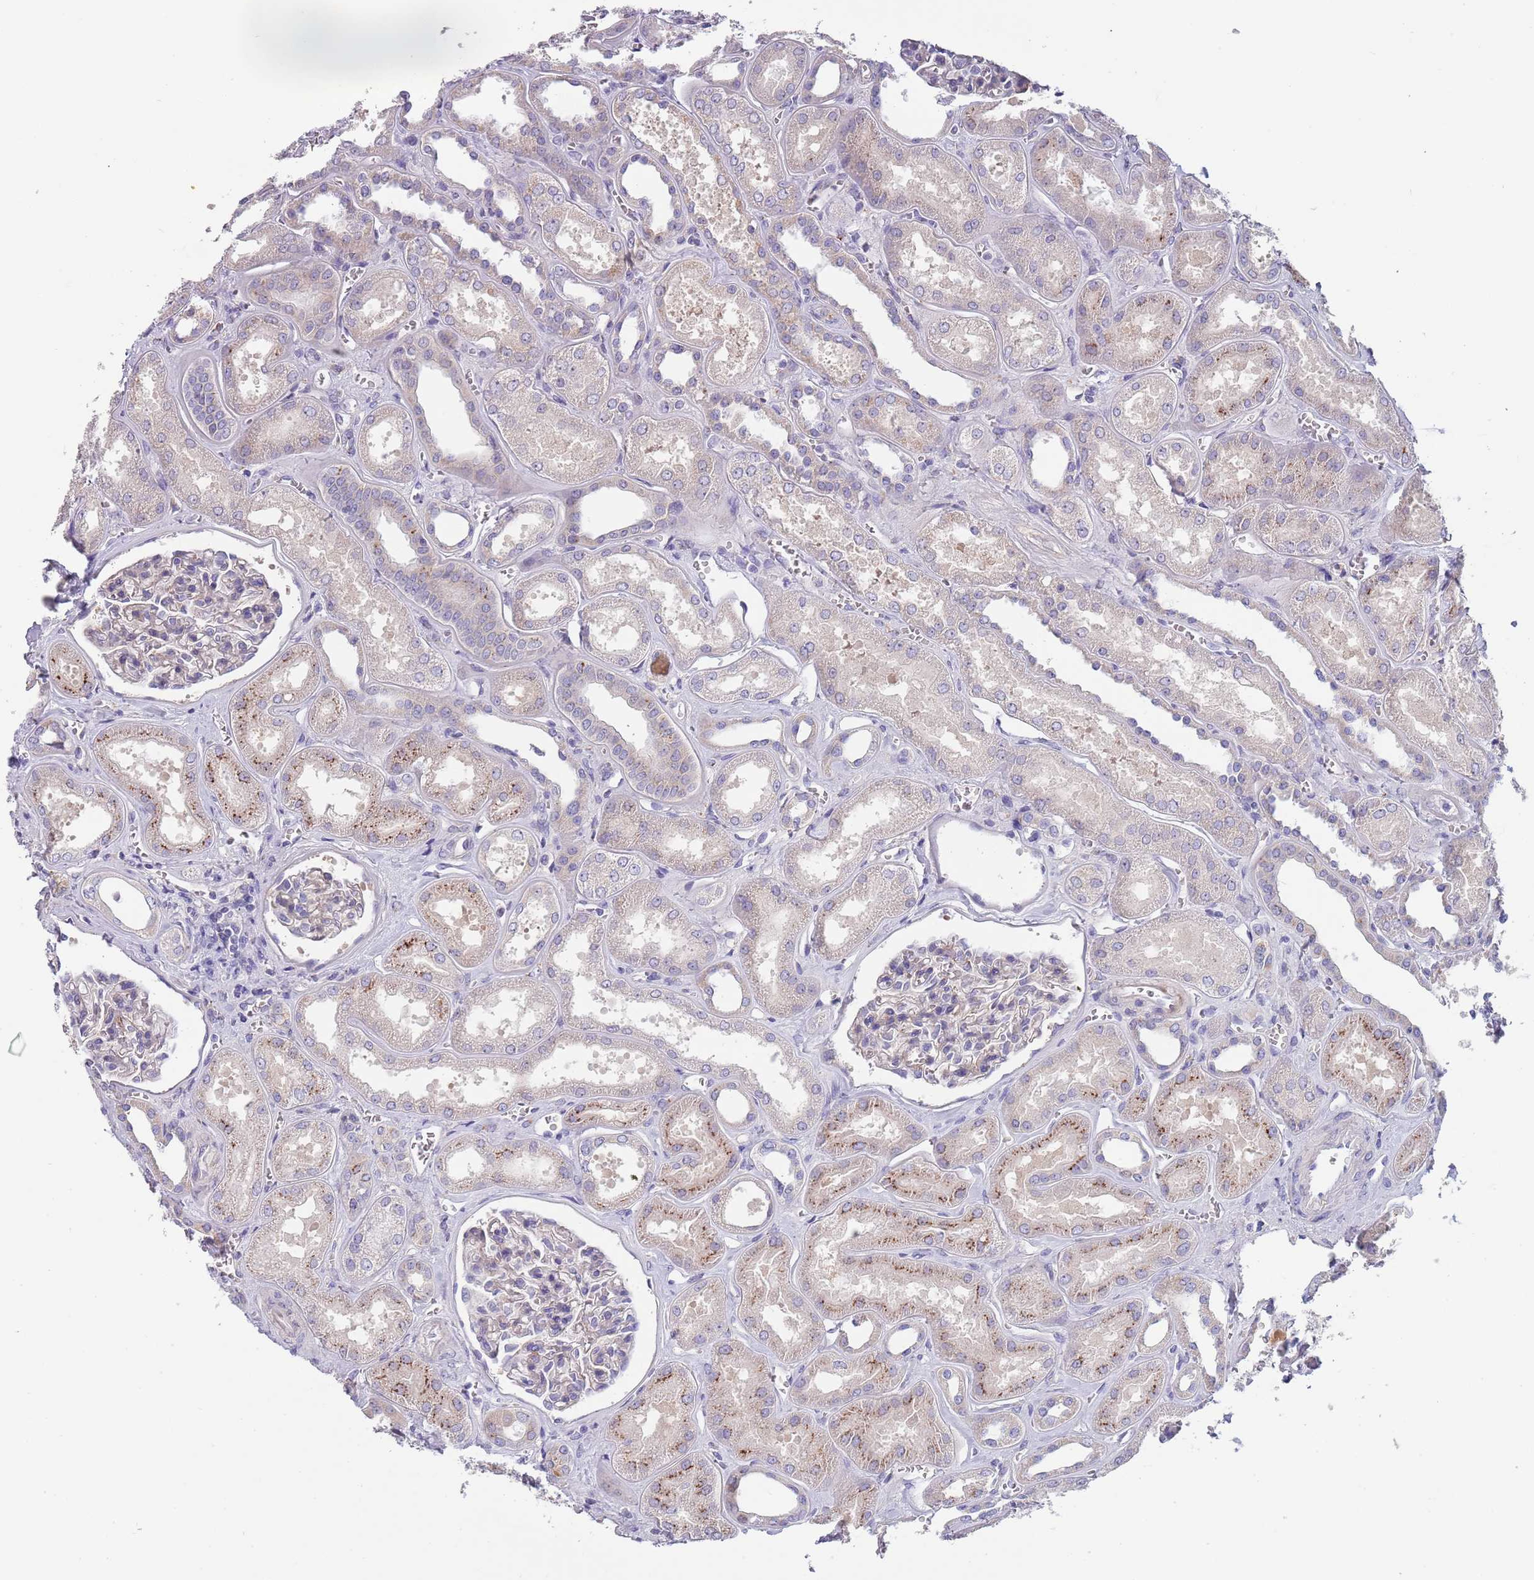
{"staining": {"intensity": "negative", "quantity": "none", "location": "none"}, "tissue": "kidney", "cell_type": "Cells in glomeruli", "image_type": "normal", "snomed": [{"axis": "morphology", "description": "Normal tissue, NOS"}, {"axis": "morphology", "description": "Adenocarcinoma, NOS"}, {"axis": "topography", "description": "Kidney"}], "caption": "IHC photomicrograph of normal kidney: kidney stained with DAB shows no significant protein positivity in cells in glomeruli. (Brightfield microscopy of DAB IHC at high magnification).", "gene": "MAN1C1", "patient": {"sex": "female", "age": 68}}